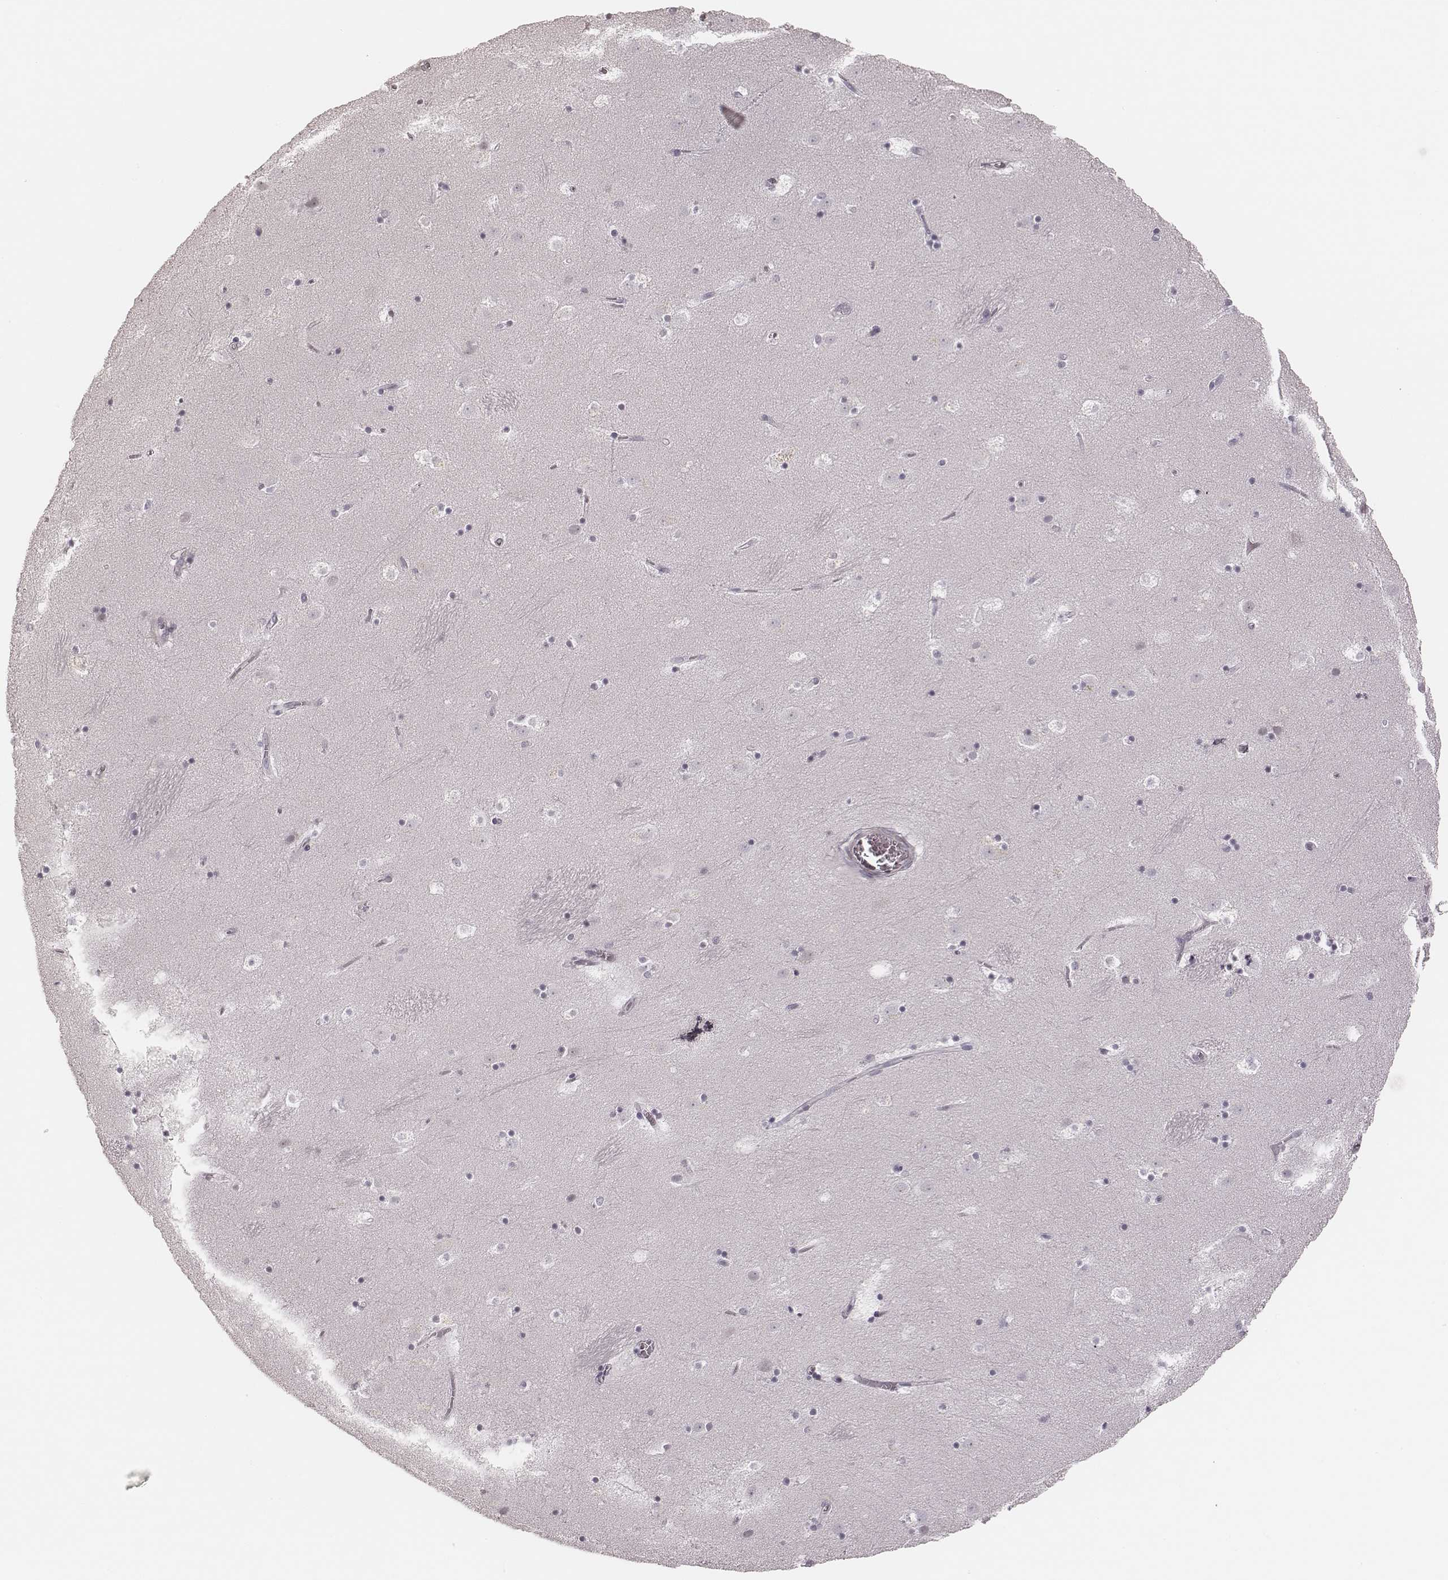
{"staining": {"intensity": "negative", "quantity": "none", "location": "none"}, "tissue": "caudate", "cell_type": "Glial cells", "image_type": "normal", "snomed": [{"axis": "morphology", "description": "Normal tissue, NOS"}, {"axis": "topography", "description": "Lateral ventricle wall"}], "caption": "IHC photomicrograph of unremarkable caudate: caudate stained with DAB (3,3'-diaminobenzidine) demonstrates no significant protein staining in glial cells.", "gene": "MSX1", "patient": {"sex": "male", "age": 37}}